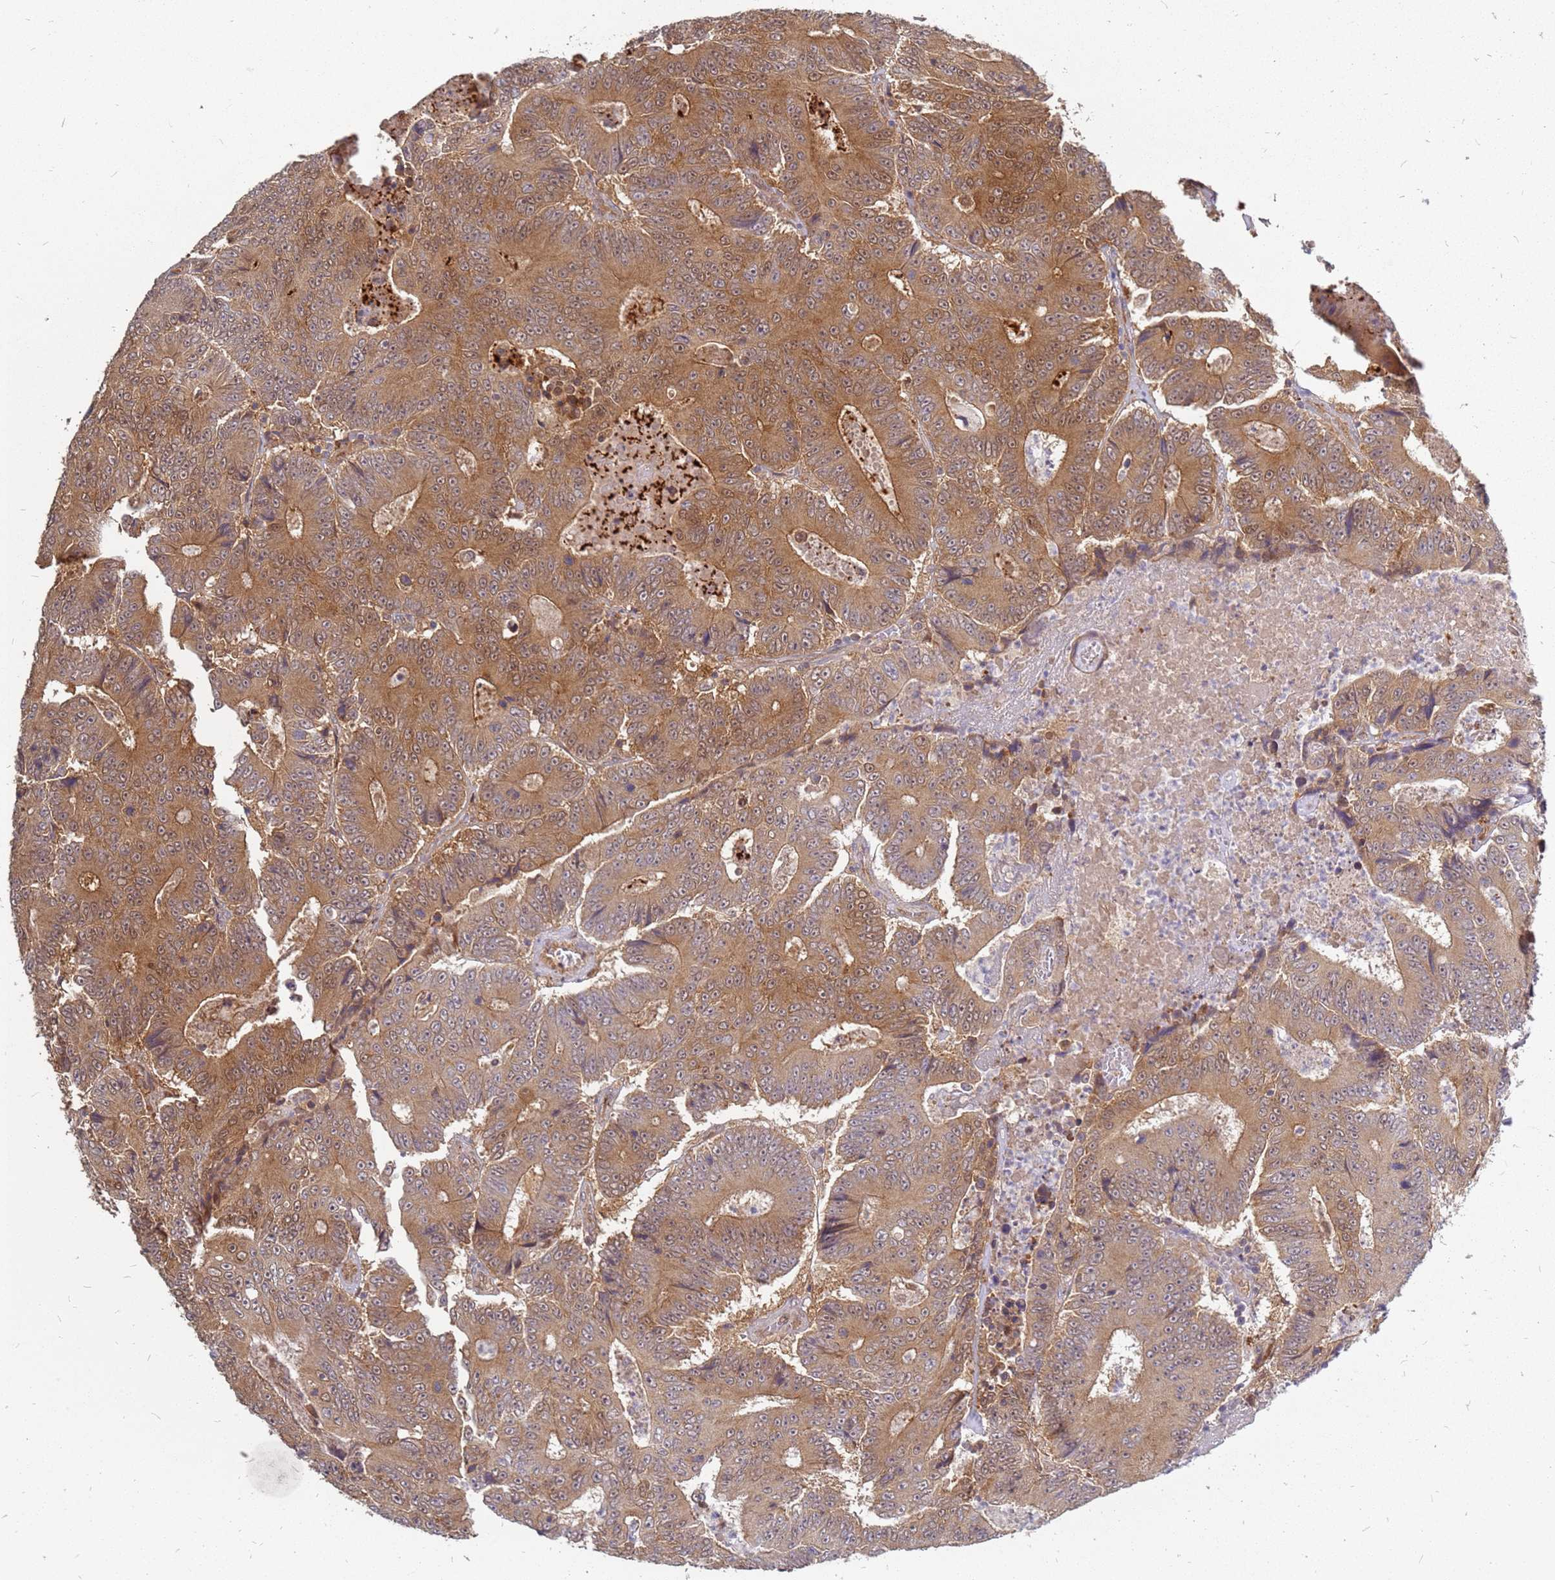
{"staining": {"intensity": "moderate", "quantity": ">75%", "location": "cytoplasmic/membranous,nuclear"}, "tissue": "colorectal cancer", "cell_type": "Tumor cells", "image_type": "cancer", "snomed": [{"axis": "morphology", "description": "Adenocarcinoma, NOS"}, {"axis": "topography", "description": "Colon"}], "caption": "Immunohistochemical staining of colorectal cancer (adenocarcinoma) exhibits medium levels of moderate cytoplasmic/membranous and nuclear protein expression in about >75% of tumor cells.", "gene": "NUDT14", "patient": {"sex": "male", "age": 83}}